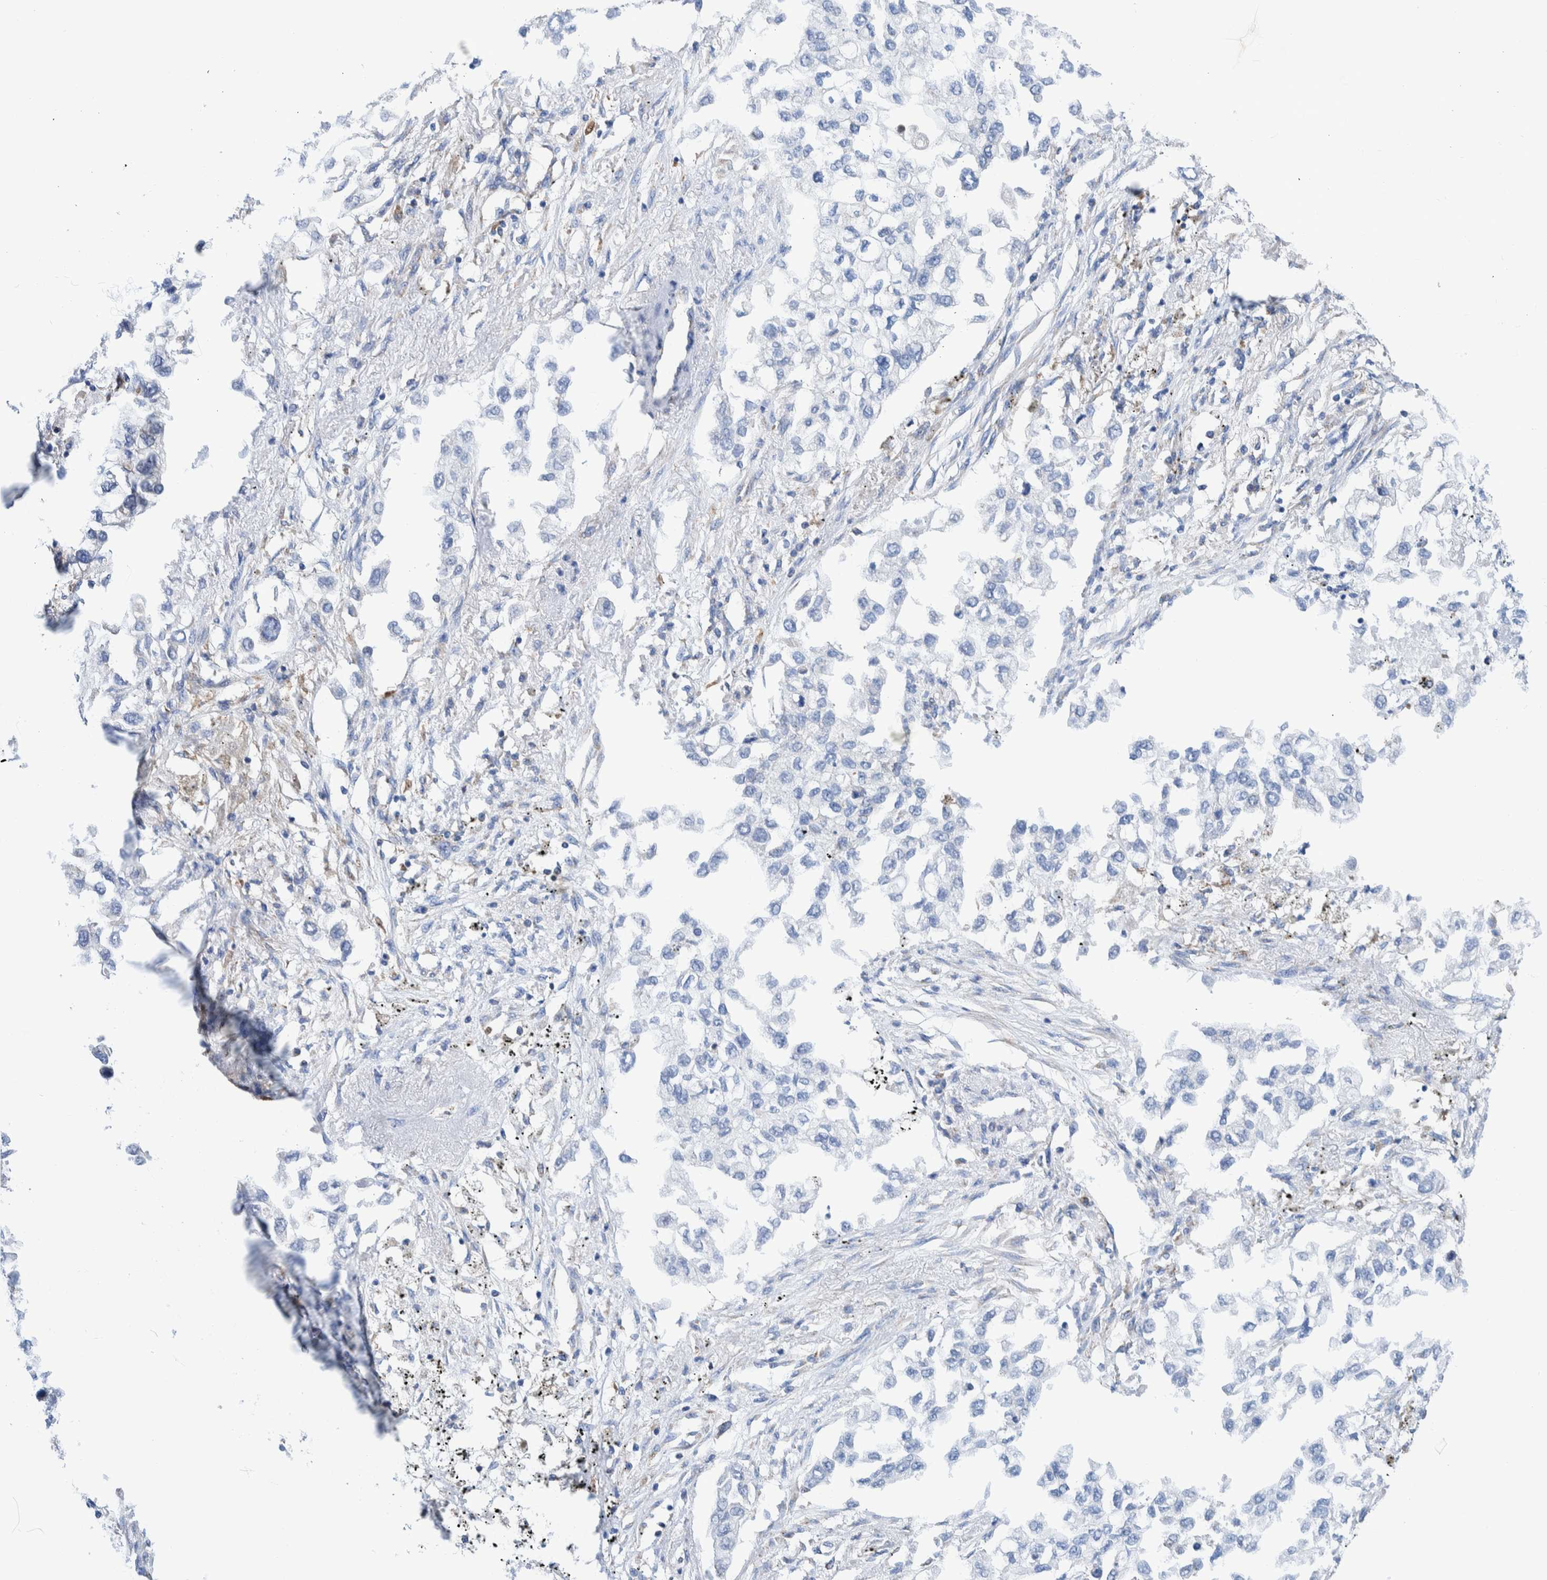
{"staining": {"intensity": "negative", "quantity": "none", "location": "none"}, "tissue": "lung cancer", "cell_type": "Tumor cells", "image_type": "cancer", "snomed": [{"axis": "morphology", "description": "Inflammation, NOS"}, {"axis": "morphology", "description": "Adenocarcinoma, NOS"}, {"axis": "topography", "description": "Lung"}], "caption": "Immunohistochemistry (IHC) micrograph of human lung adenocarcinoma stained for a protein (brown), which demonstrates no expression in tumor cells. The staining is performed using DAB brown chromogen with nuclei counter-stained in using hematoxylin.", "gene": "DECR1", "patient": {"sex": "male", "age": 63}}